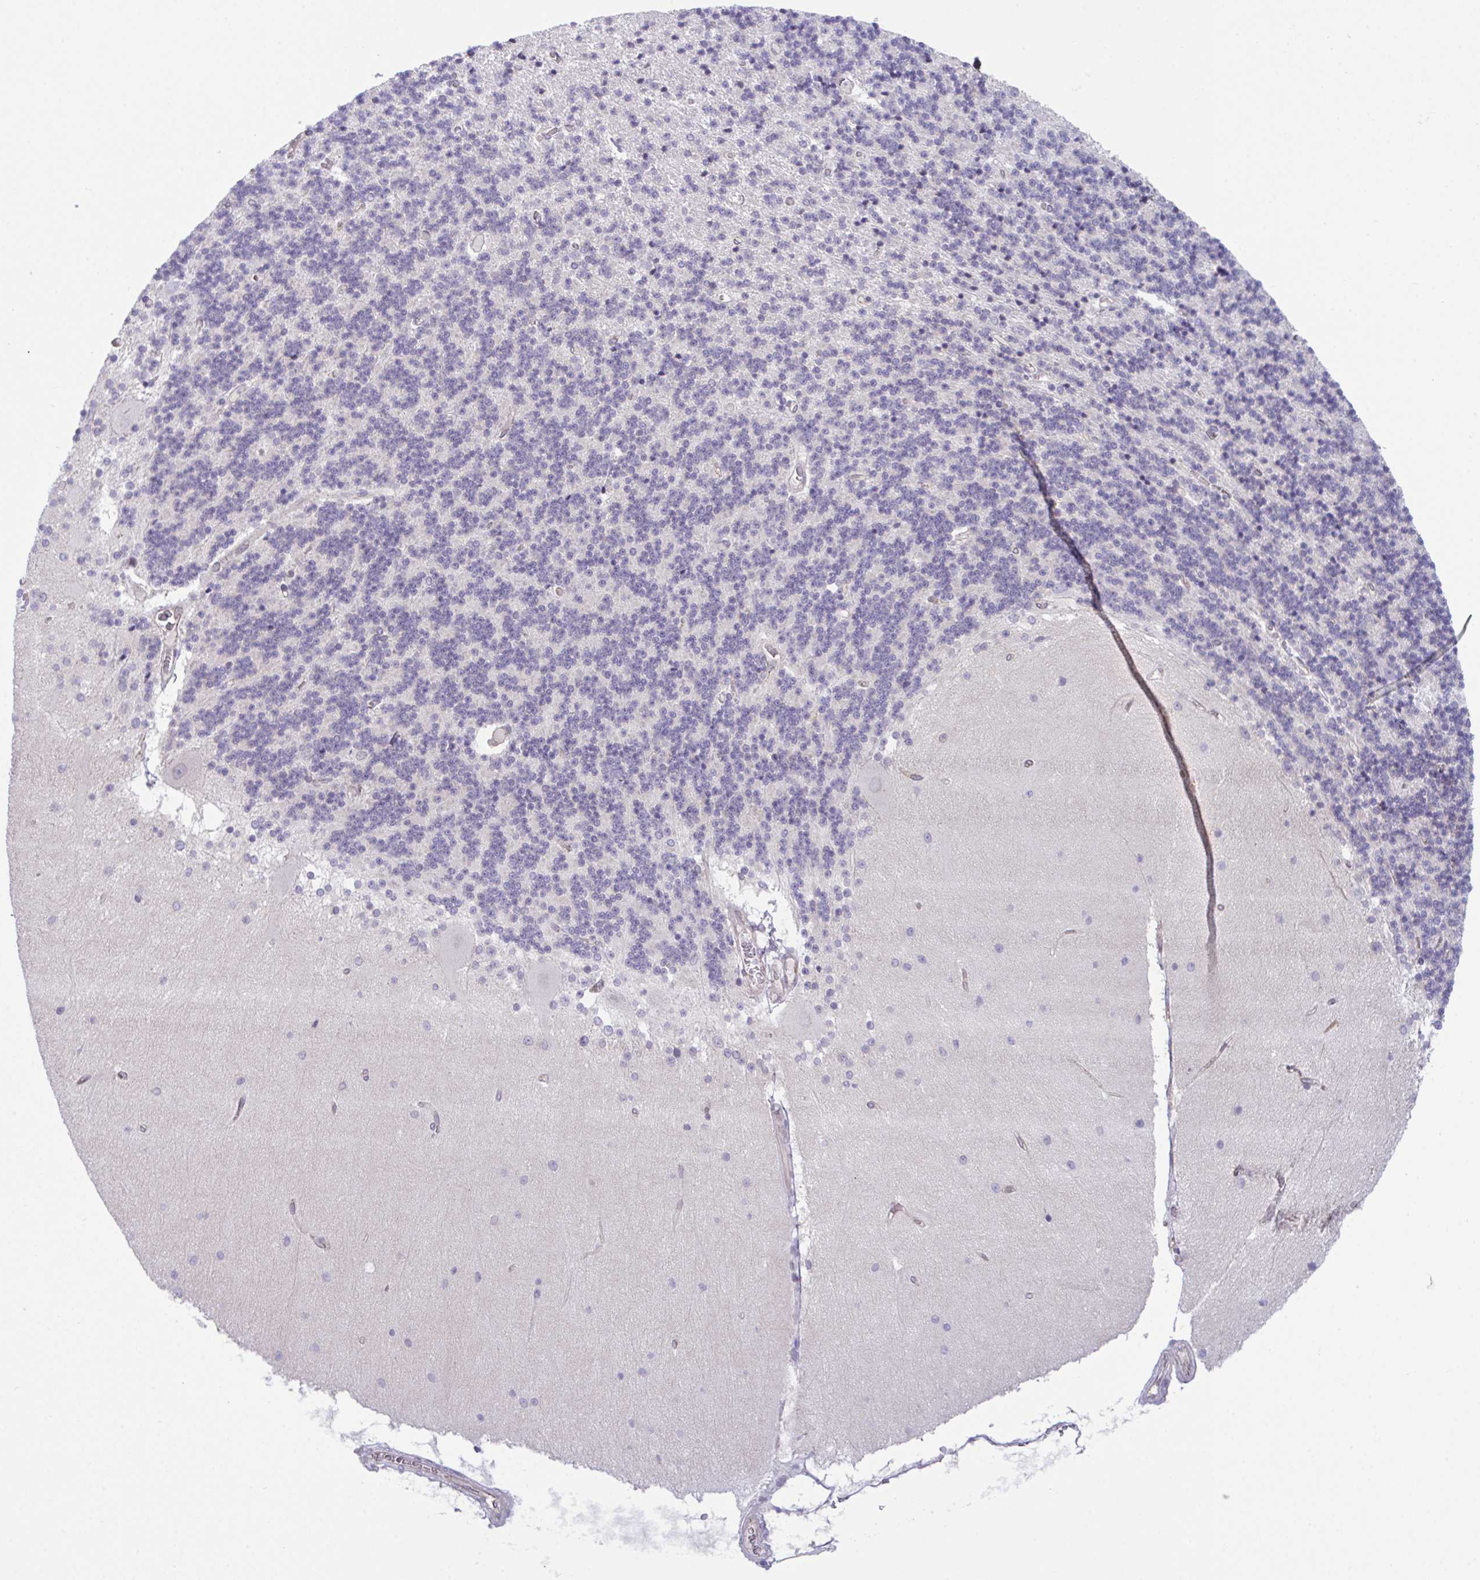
{"staining": {"intensity": "negative", "quantity": "none", "location": "none"}, "tissue": "cerebellum", "cell_type": "Cells in granular layer", "image_type": "normal", "snomed": [{"axis": "morphology", "description": "Normal tissue, NOS"}, {"axis": "topography", "description": "Cerebellum"}], "caption": "The micrograph displays no significant positivity in cells in granular layer of cerebellum. (Stains: DAB IHC with hematoxylin counter stain, Microscopy: brightfield microscopy at high magnification).", "gene": "ZBED3", "patient": {"sex": "female", "age": 54}}